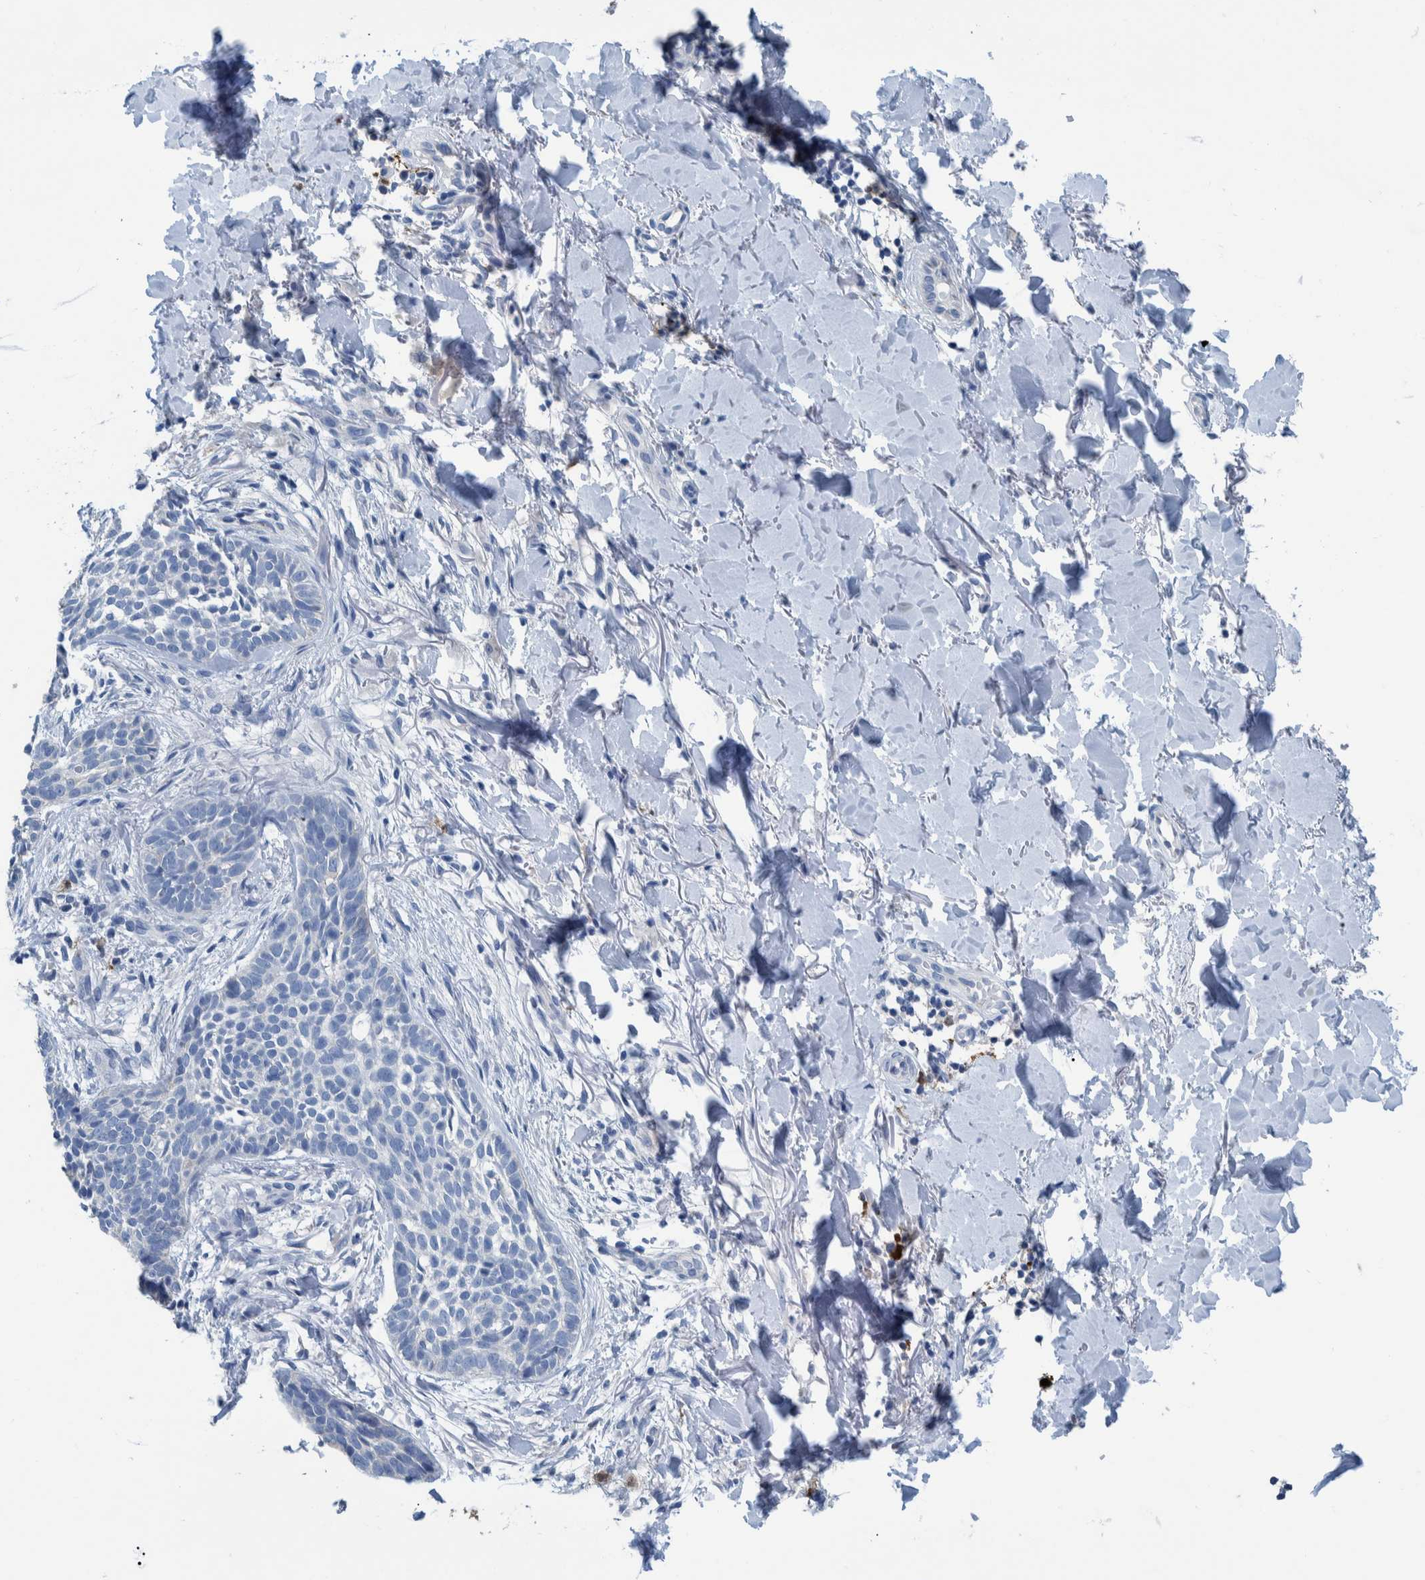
{"staining": {"intensity": "negative", "quantity": "none", "location": "none"}, "tissue": "skin cancer", "cell_type": "Tumor cells", "image_type": "cancer", "snomed": [{"axis": "morphology", "description": "Normal tissue, NOS"}, {"axis": "morphology", "description": "Basal cell carcinoma"}, {"axis": "topography", "description": "Skin"}], "caption": "Human skin basal cell carcinoma stained for a protein using IHC exhibits no positivity in tumor cells.", "gene": "IDO1", "patient": {"sex": "male", "age": 67}}